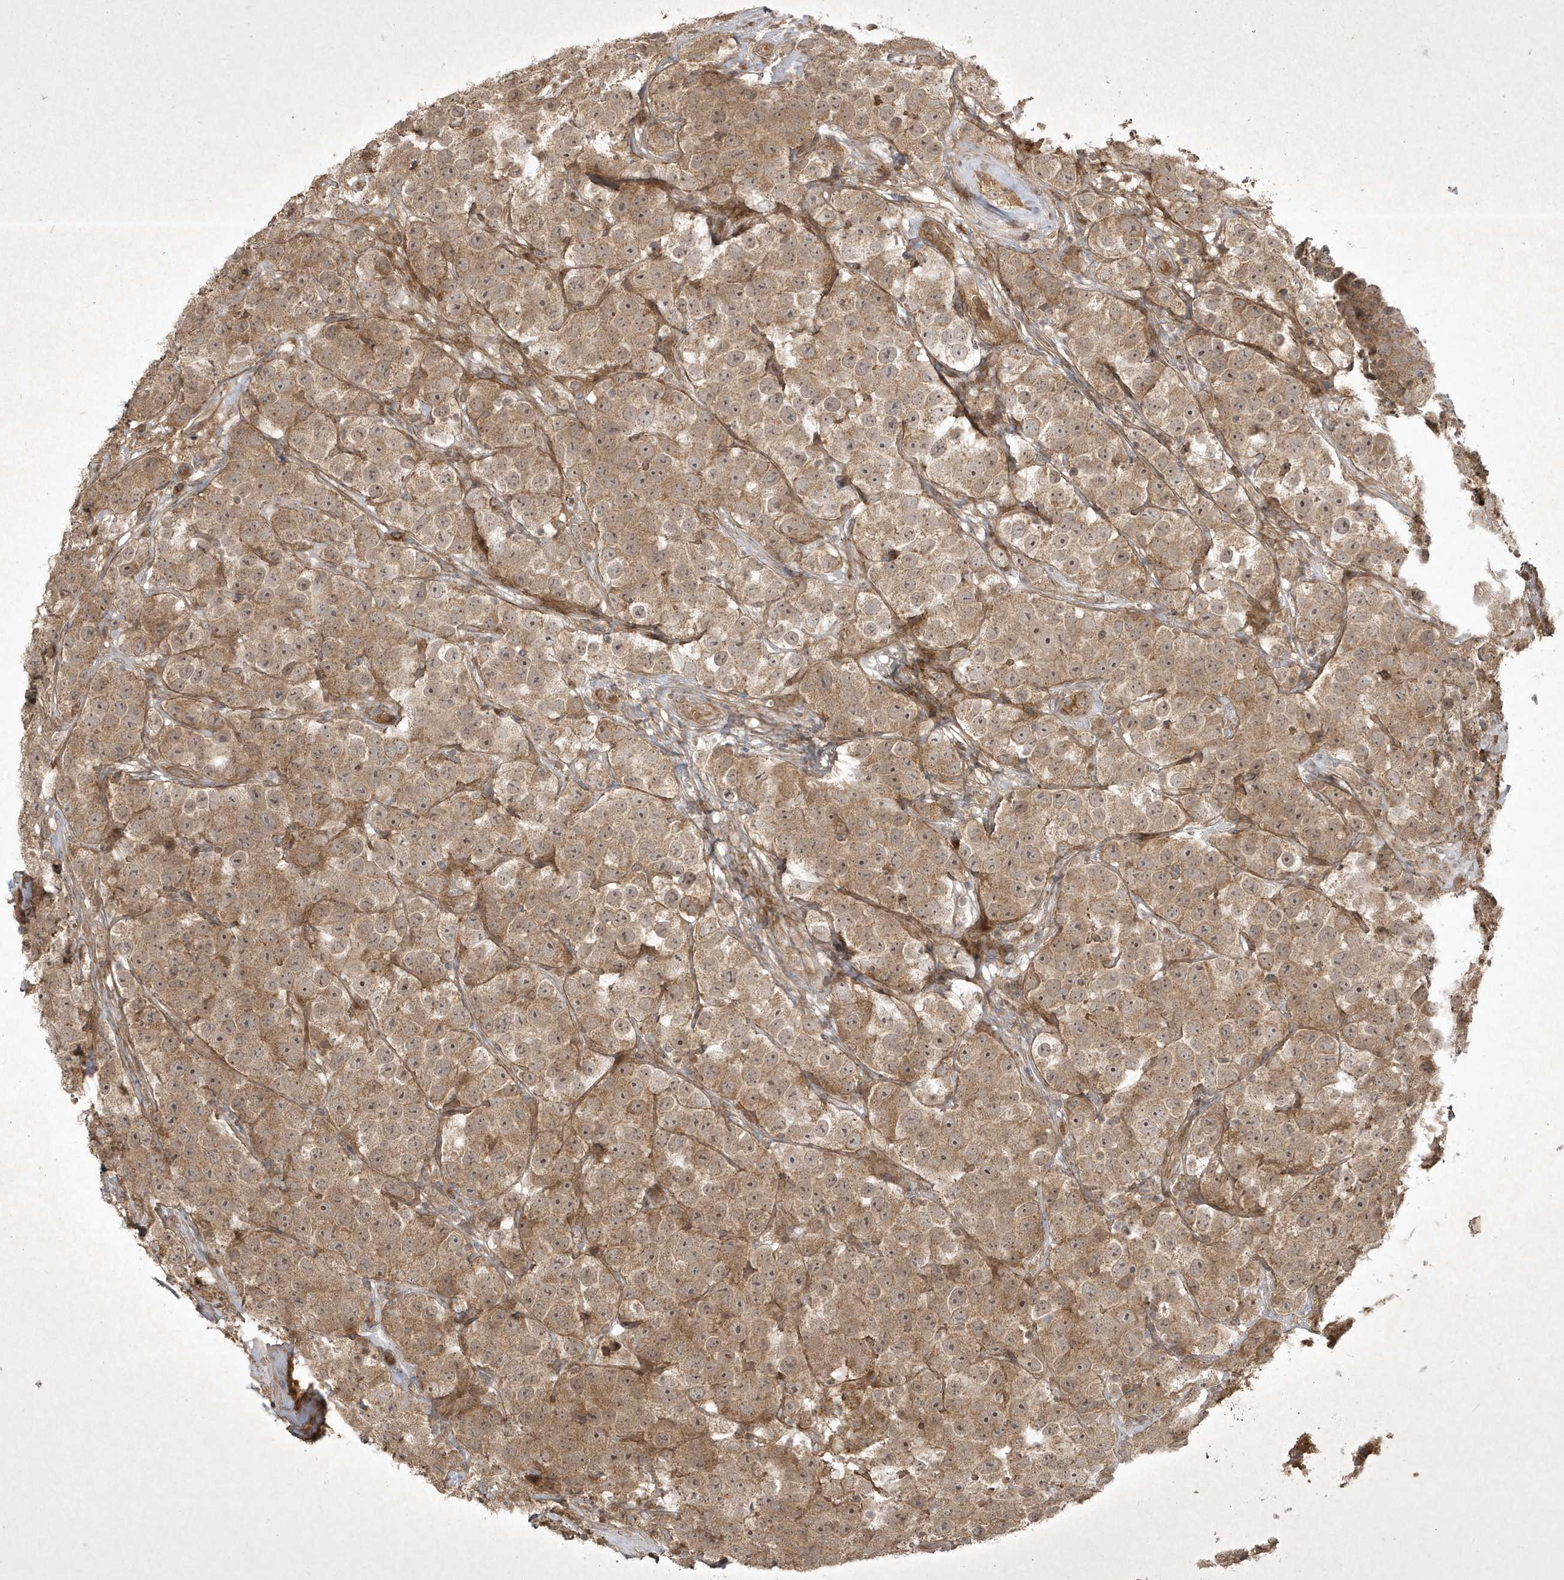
{"staining": {"intensity": "weak", "quantity": ">75%", "location": "cytoplasmic/membranous"}, "tissue": "testis cancer", "cell_type": "Tumor cells", "image_type": "cancer", "snomed": [{"axis": "morphology", "description": "Seminoma, NOS"}, {"axis": "topography", "description": "Testis"}], "caption": "Testis cancer (seminoma) tissue reveals weak cytoplasmic/membranous expression in about >75% of tumor cells, visualized by immunohistochemistry.", "gene": "FAM83C", "patient": {"sex": "male", "age": 28}}